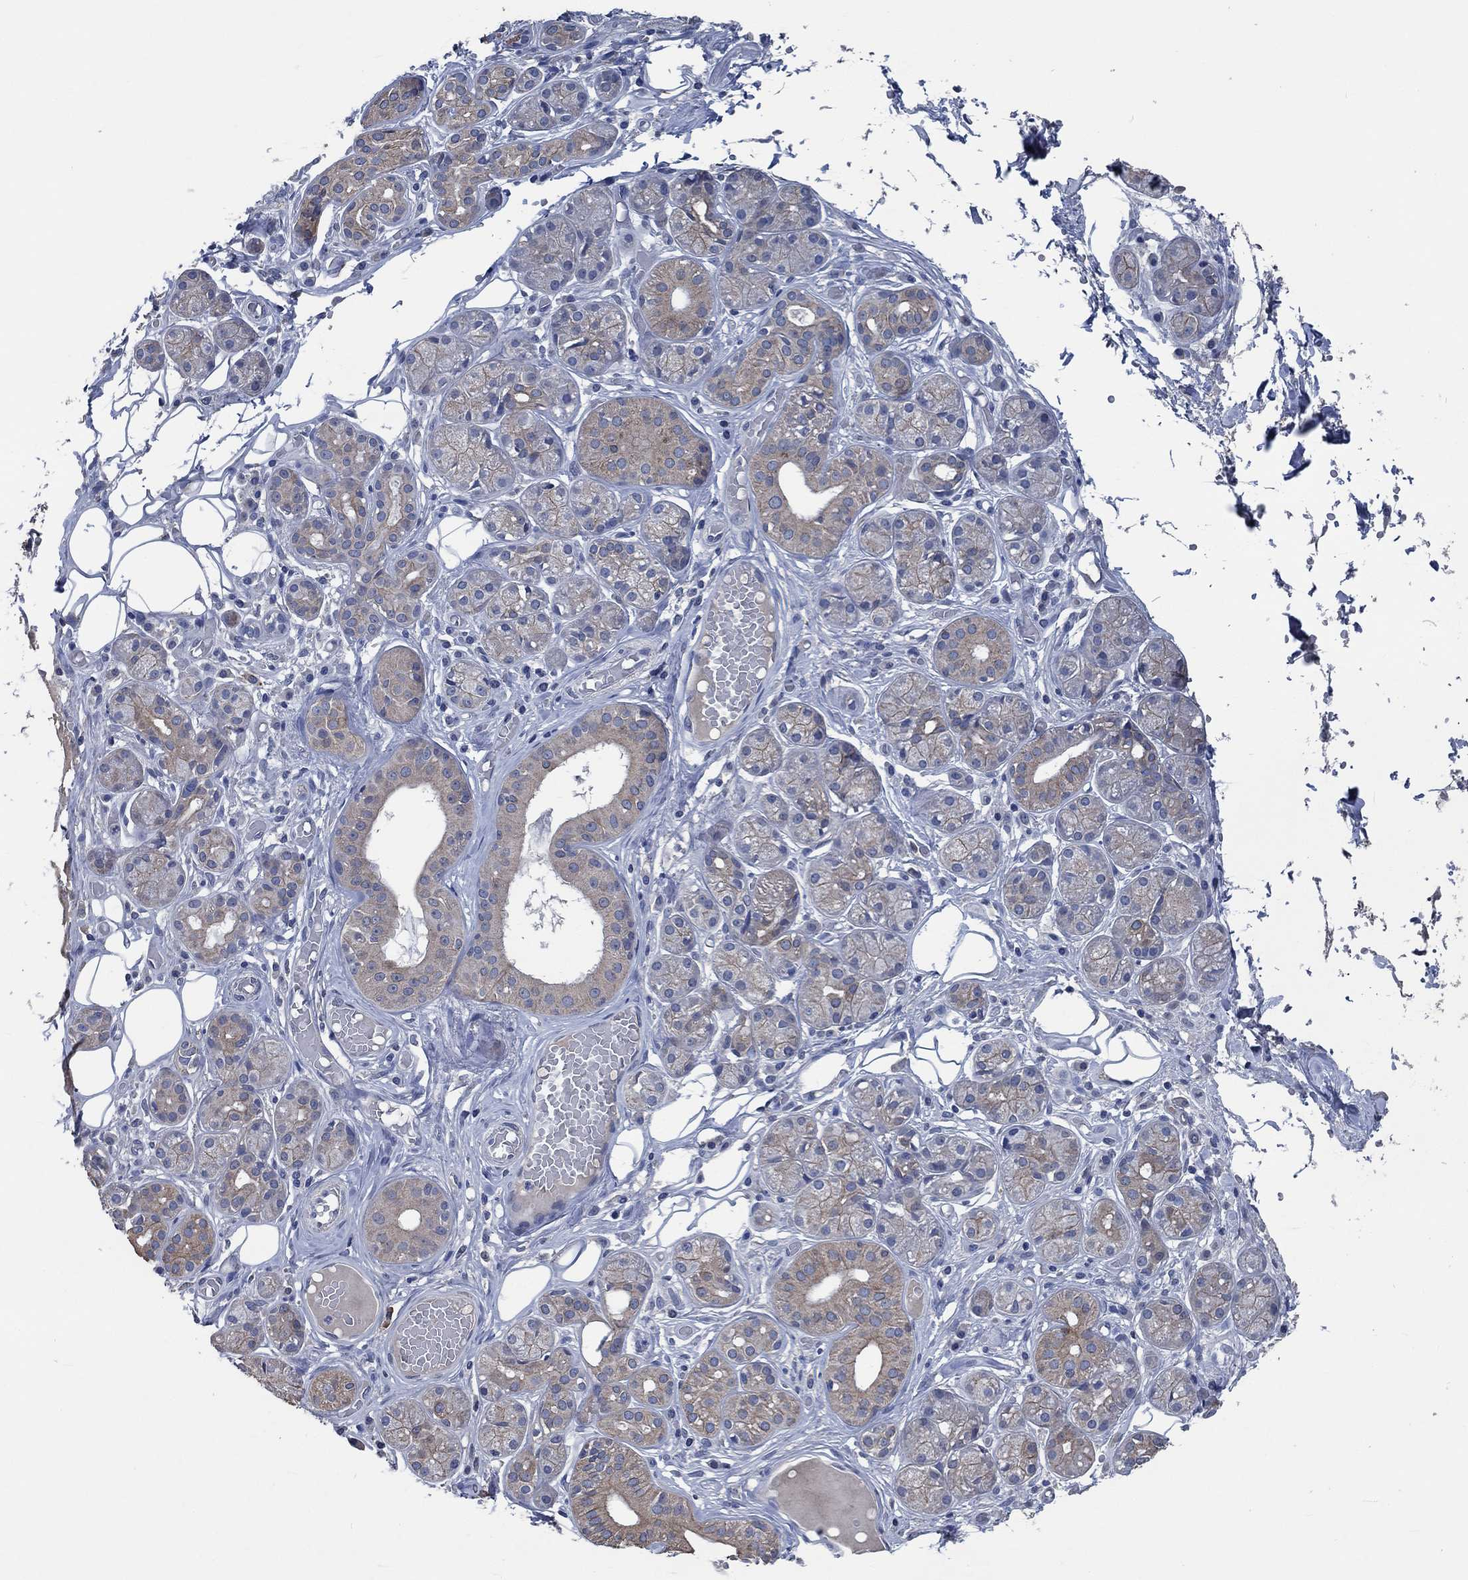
{"staining": {"intensity": "moderate", "quantity": "<25%", "location": "cytoplasmic/membranous"}, "tissue": "salivary gland", "cell_type": "Glandular cells", "image_type": "normal", "snomed": [{"axis": "morphology", "description": "Normal tissue, NOS"}, {"axis": "topography", "description": "Salivary gland"}, {"axis": "topography", "description": "Peripheral nerve tissue"}], "caption": "This image displays benign salivary gland stained with immunohistochemistry (IHC) to label a protein in brown. The cytoplasmic/membranous of glandular cells show moderate positivity for the protein. Nuclei are counter-stained blue.", "gene": "OBSCN", "patient": {"sex": "male", "age": 71}}